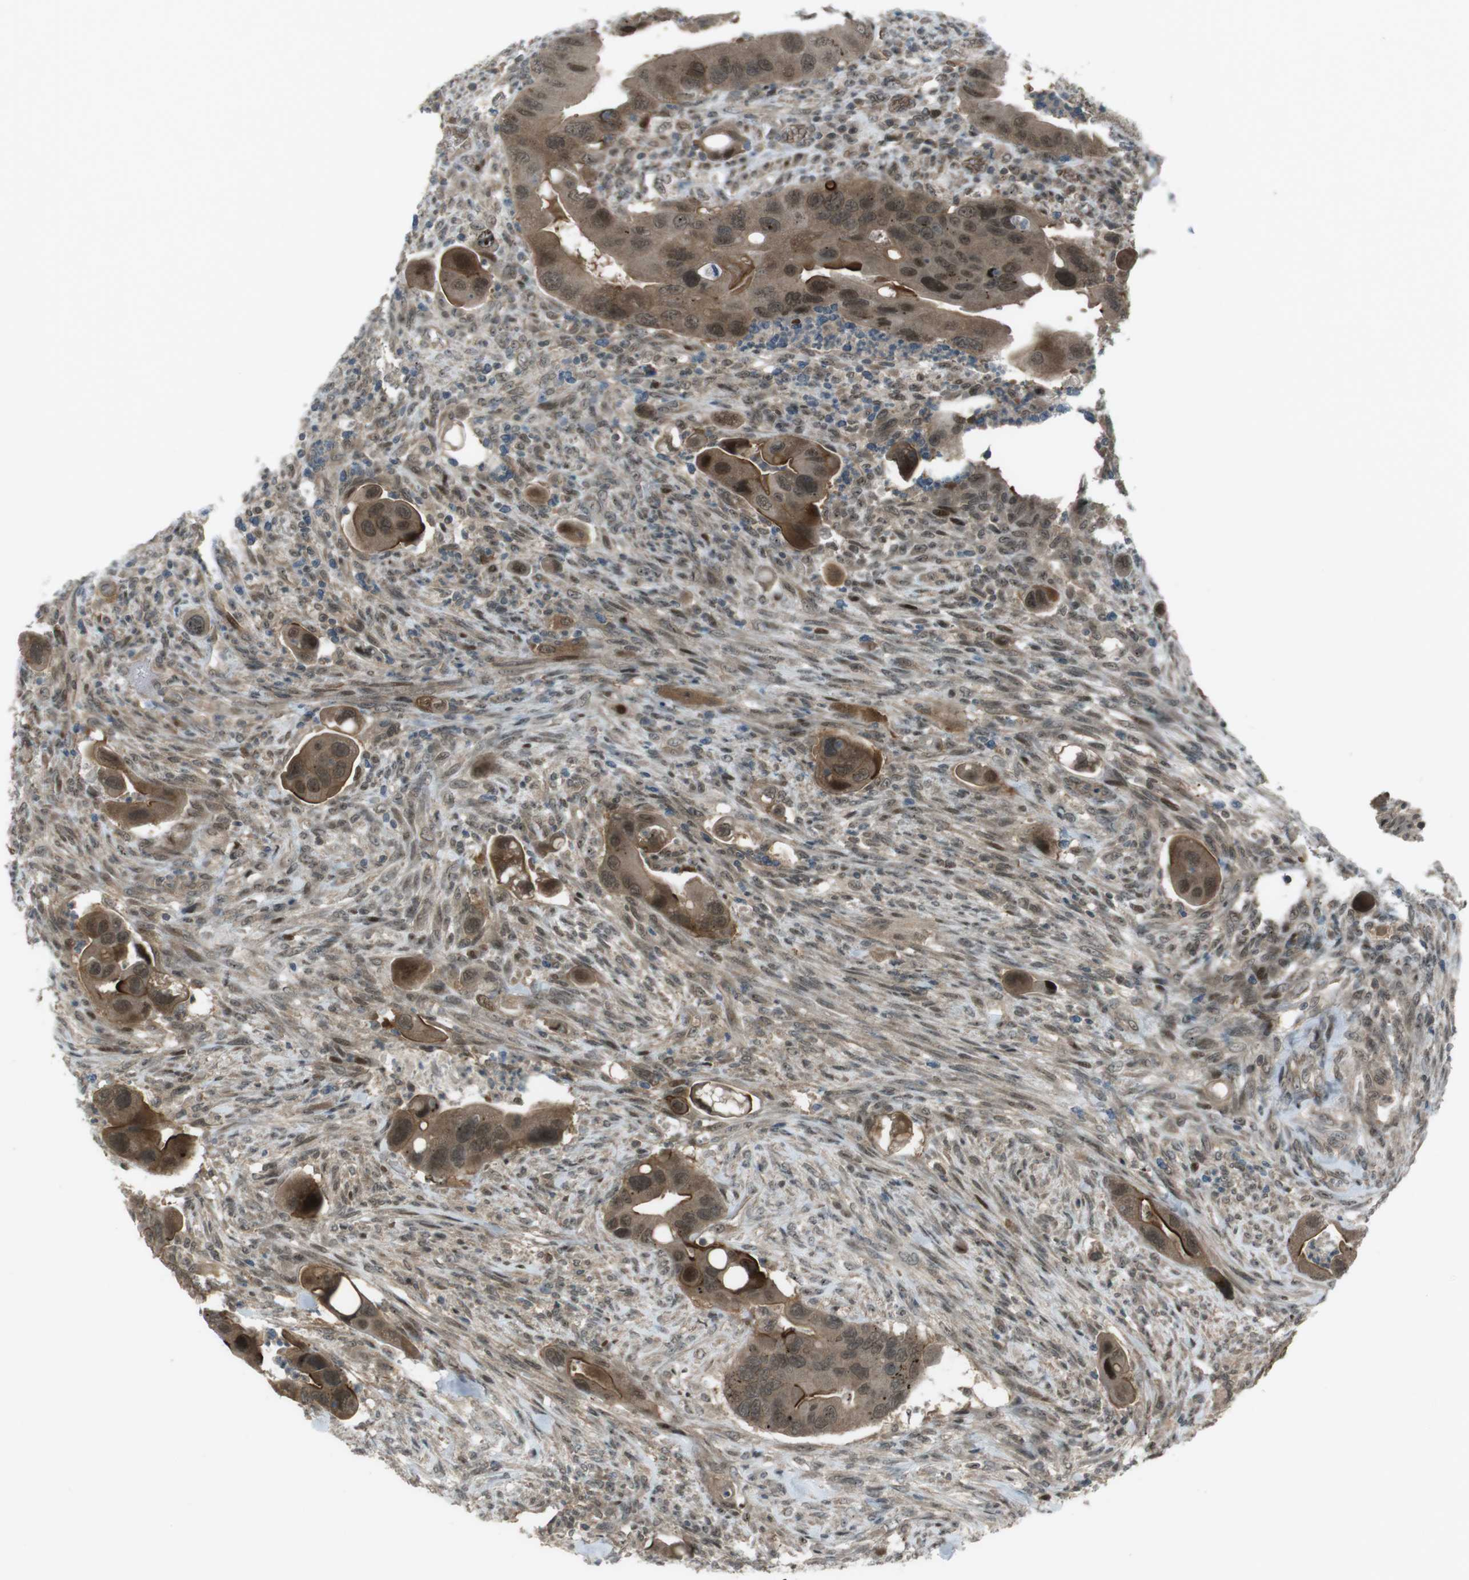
{"staining": {"intensity": "moderate", "quantity": ">75%", "location": "cytoplasmic/membranous,nuclear"}, "tissue": "colorectal cancer", "cell_type": "Tumor cells", "image_type": "cancer", "snomed": [{"axis": "morphology", "description": "Adenocarcinoma, NOS"}, {"axis": "topography", "description": "Rectum"}], "caption": "A high-resolution photomicrograph shows immunohistochemistry (IHC) staining of colorectal adenocarcinoma, which reveals moderate cytoplasmic/membranous and nuclear positivity in approximately >75% of tumor cells. The protein is stained brown, and the nuclei are stained in blue (DAB IHC with brightfield microscopy, high magnification).", "gene": "SLITRK5", "patient": {"sex": "female", "age": 57}}